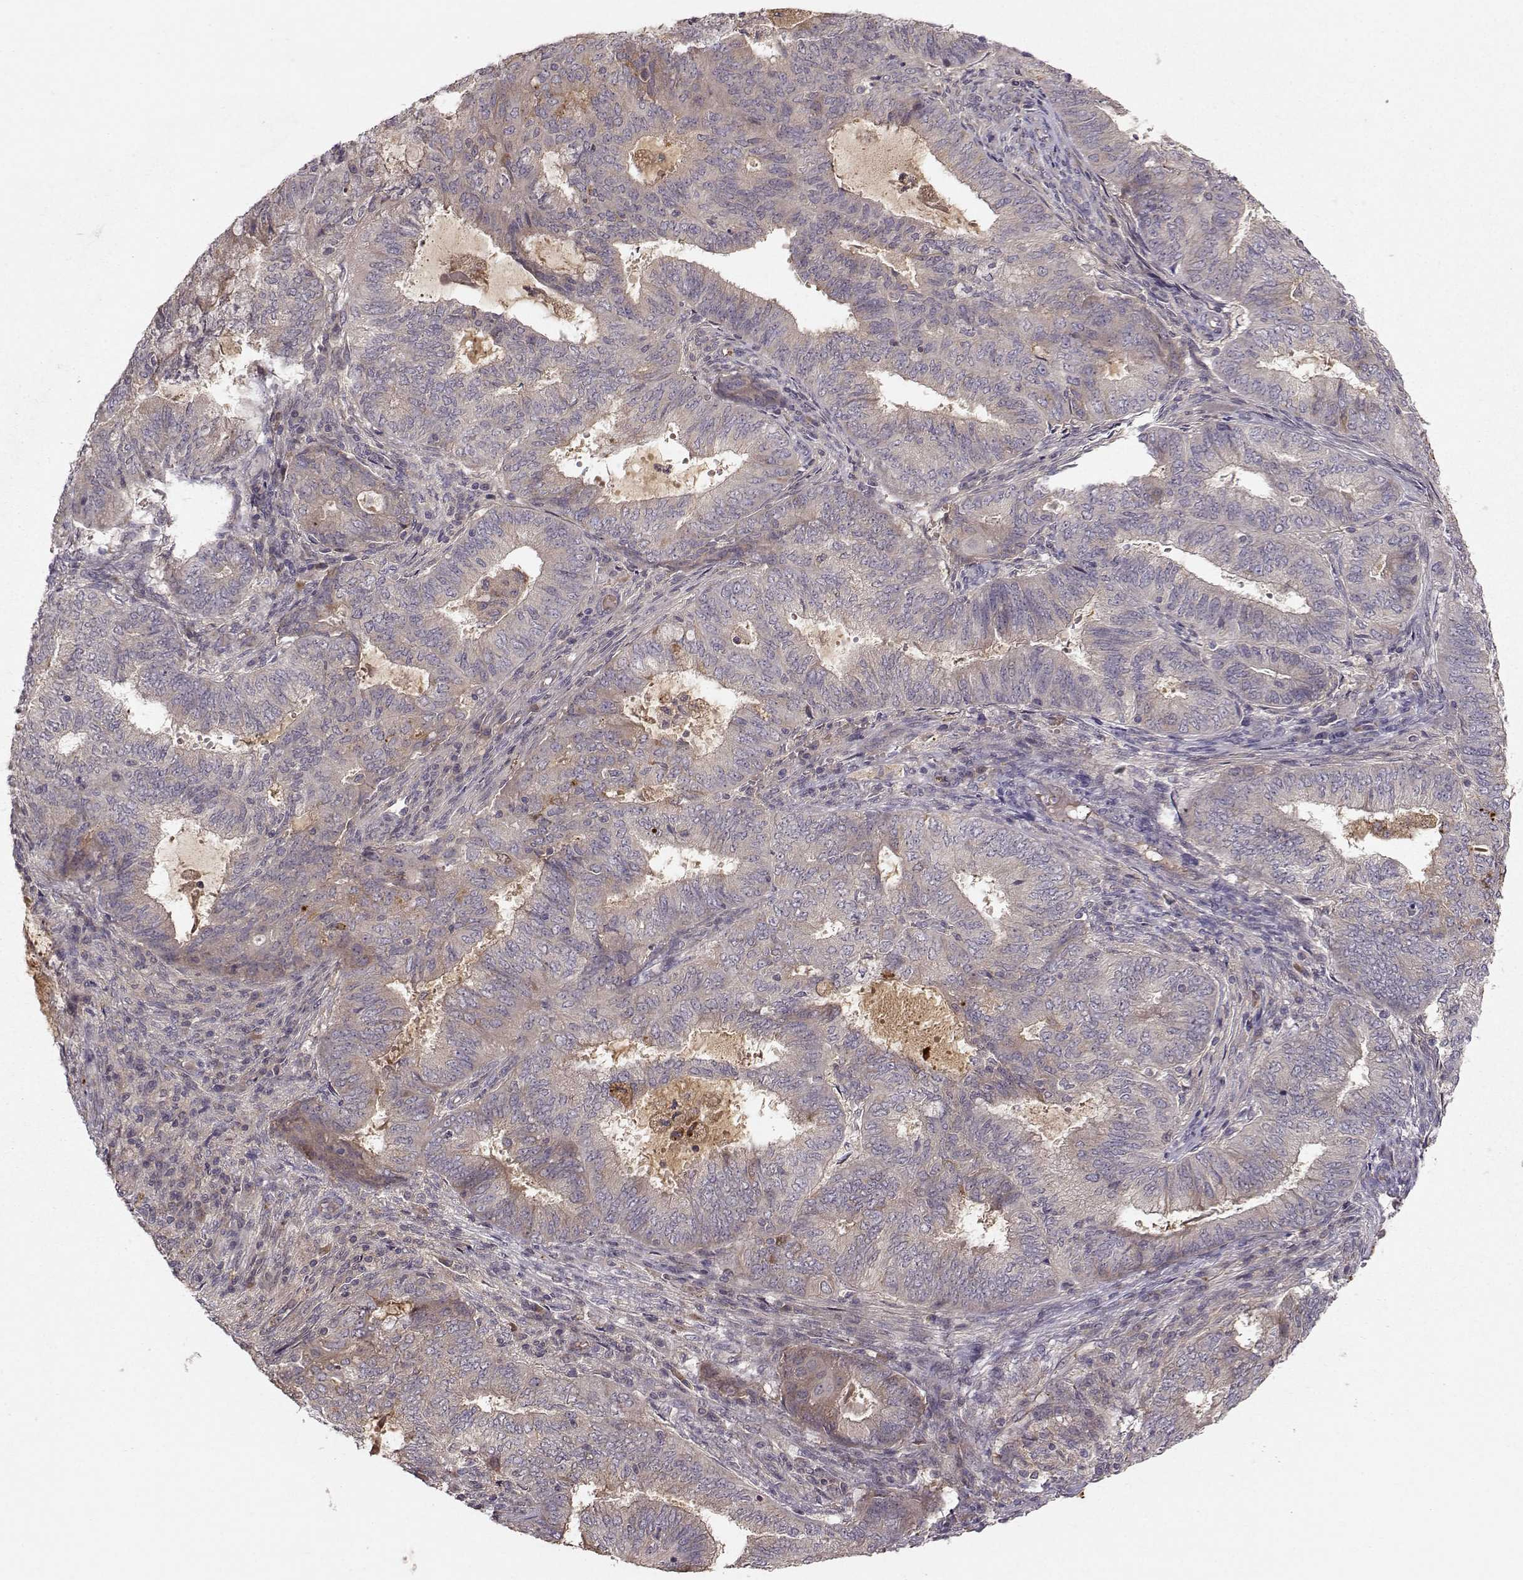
{"staining": {"intensity": "weak", "quantity": "<25%", "location": "cytoplasmic/membranous"}, "tissue": "endometrial cancer", "cell_type": "Tumor cells", "image_type": "cancer", "snomed": [{"axis": "morphology", "description": "Adenocarcinoma, NOS"}, {"axis": "topography", "description": "Endometrium"}], "caption": "Immunohistochemistry (IHC) photomicrograph of endometrial cancer stained for a protein (brown), which demonstrates no staining in tumor cells.", "gene": "WNT6", "patient": {"sex": "female", "age": 62}}